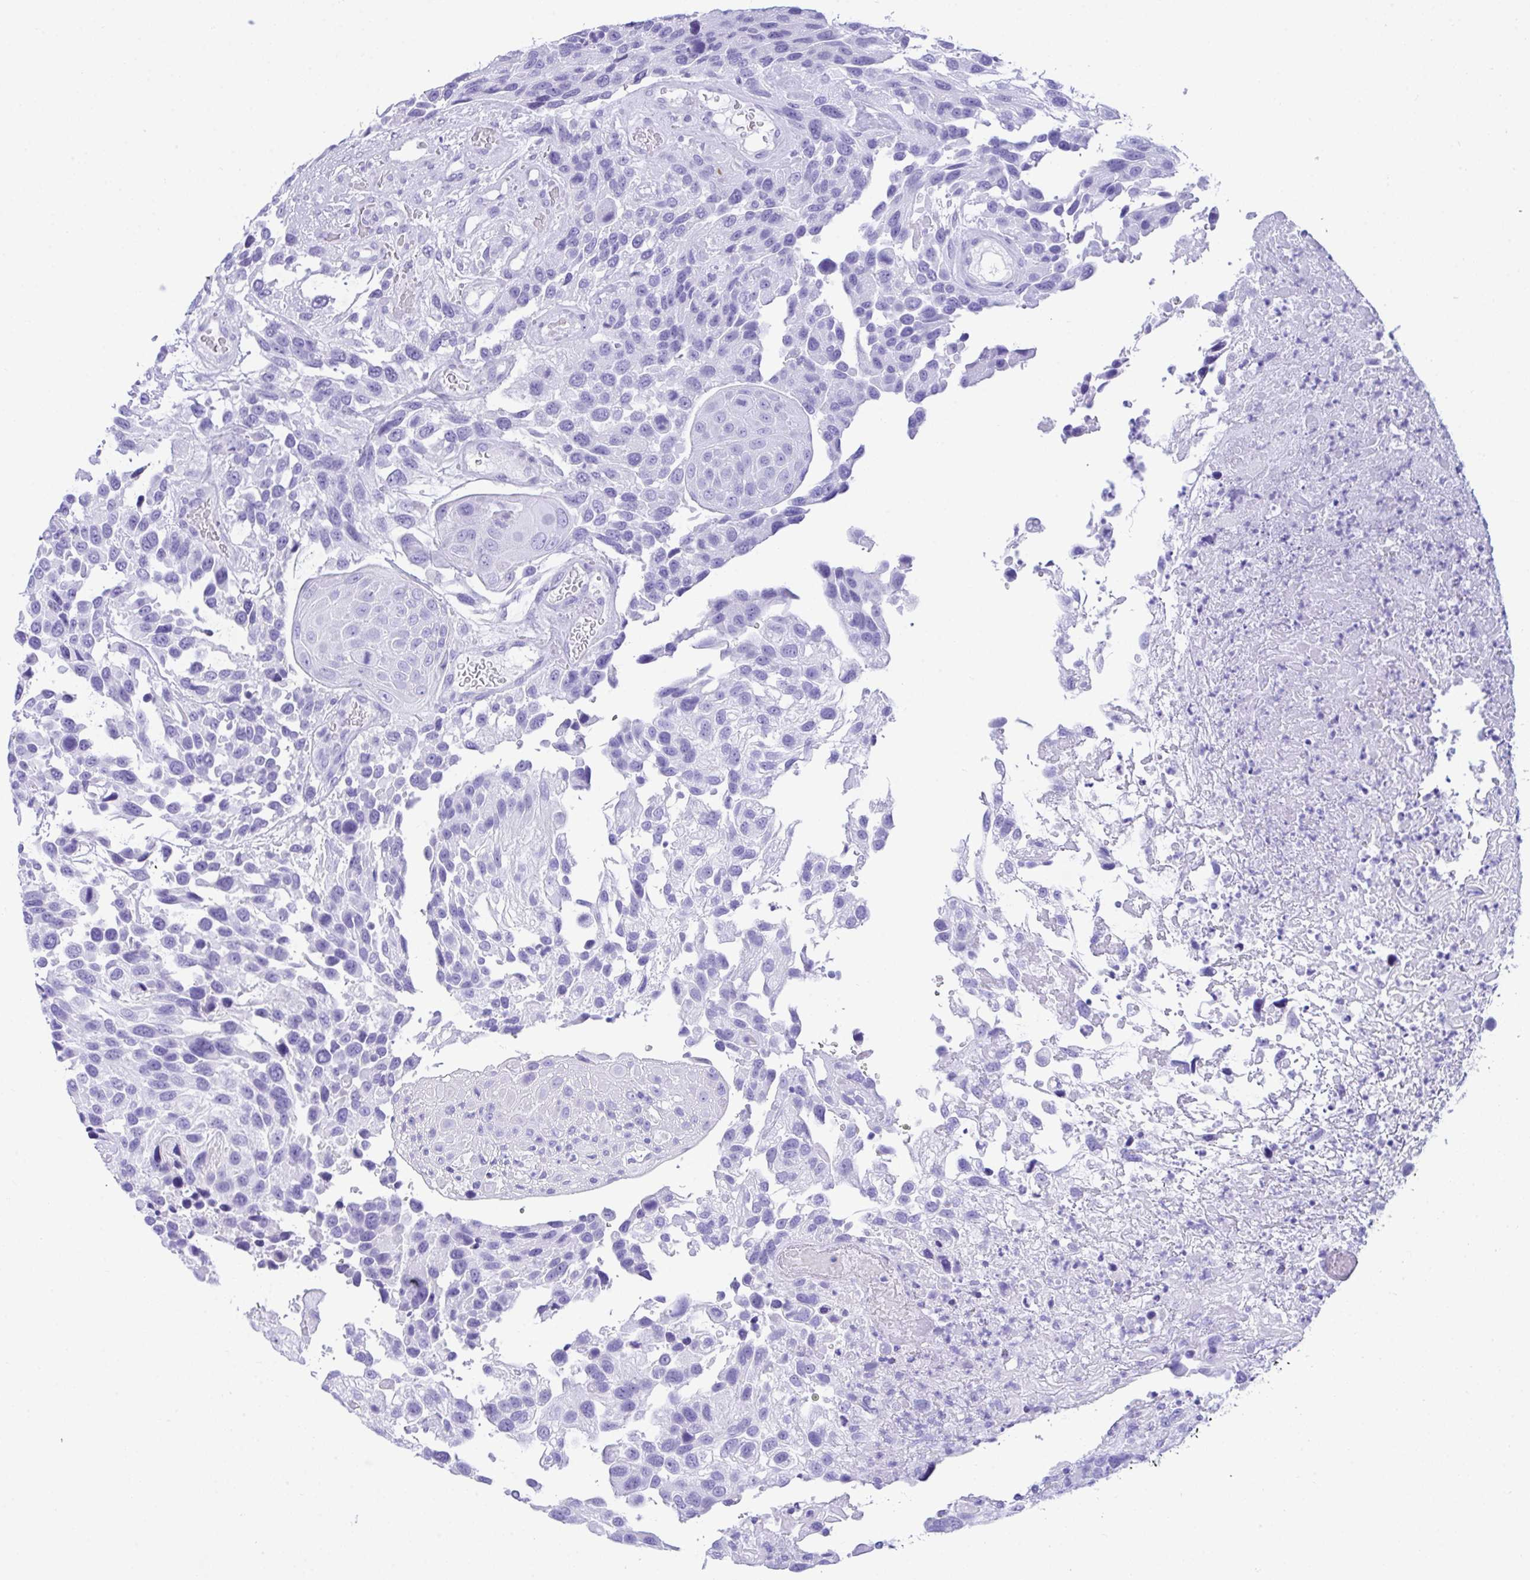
{"staining": {"intensity": "negative", "quantity": "none", "location": "none"}, "tissue": "urothelial cancer", "cell_type": "Tumor cells", "image_type": "cancer", "snomed": [{"axis": "morphology", "description": "Urothelial carcinoma, High grade"}, {"axis": "topography", "description": "Urinary bladder"}], "caption": "This is an immunohistochemistry photomicrograph of human high-grade urothelial carcinoma. There is no positivity in tumor cells.", "gene": "BEST4", "patient": {"sex": "female", "age": 70}}